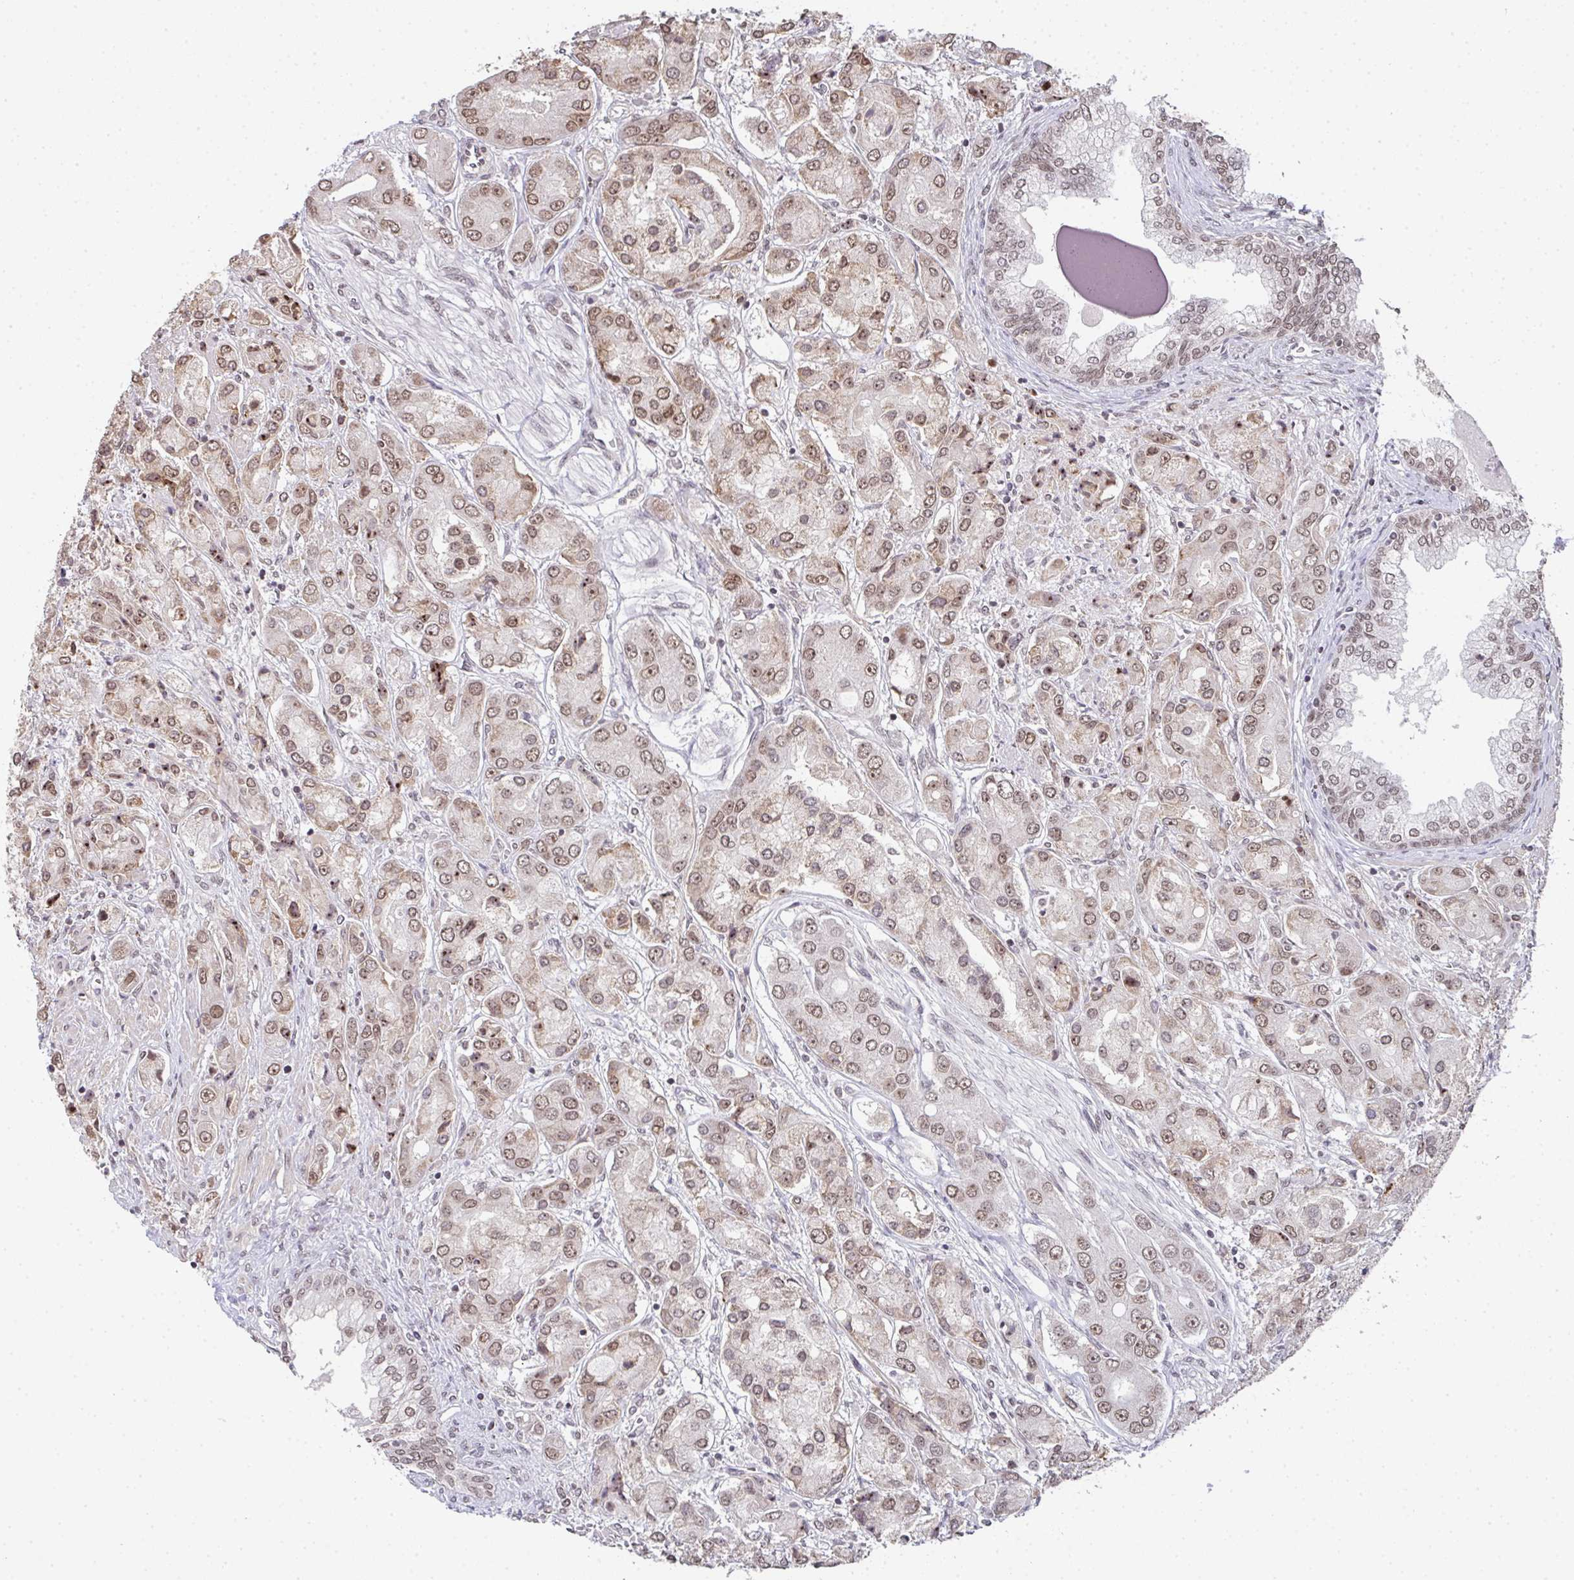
{"staining": {"intensity": "moderate", "quantity": ">75%", "location": "nuclear"}, "tissue": "prostate cancer", "cell_type": "Tumor cells", "image_type": "cancer", "snomed": [{"axis": "morphology", "description": "Adenocarcinoma, High grade"}, {"axis": "topography", "description": "Prostate"}], "caption": "IHC of prostate high-grade adenocarcinoma reveals medium levels of moderate nuclear positivity in approximately >75% of tumor cells. (DAB IHC, brown staining for protein, blue staining for nuclei).", "gene": "DKC1", "patient": {"sex": "male", "age": 67}}